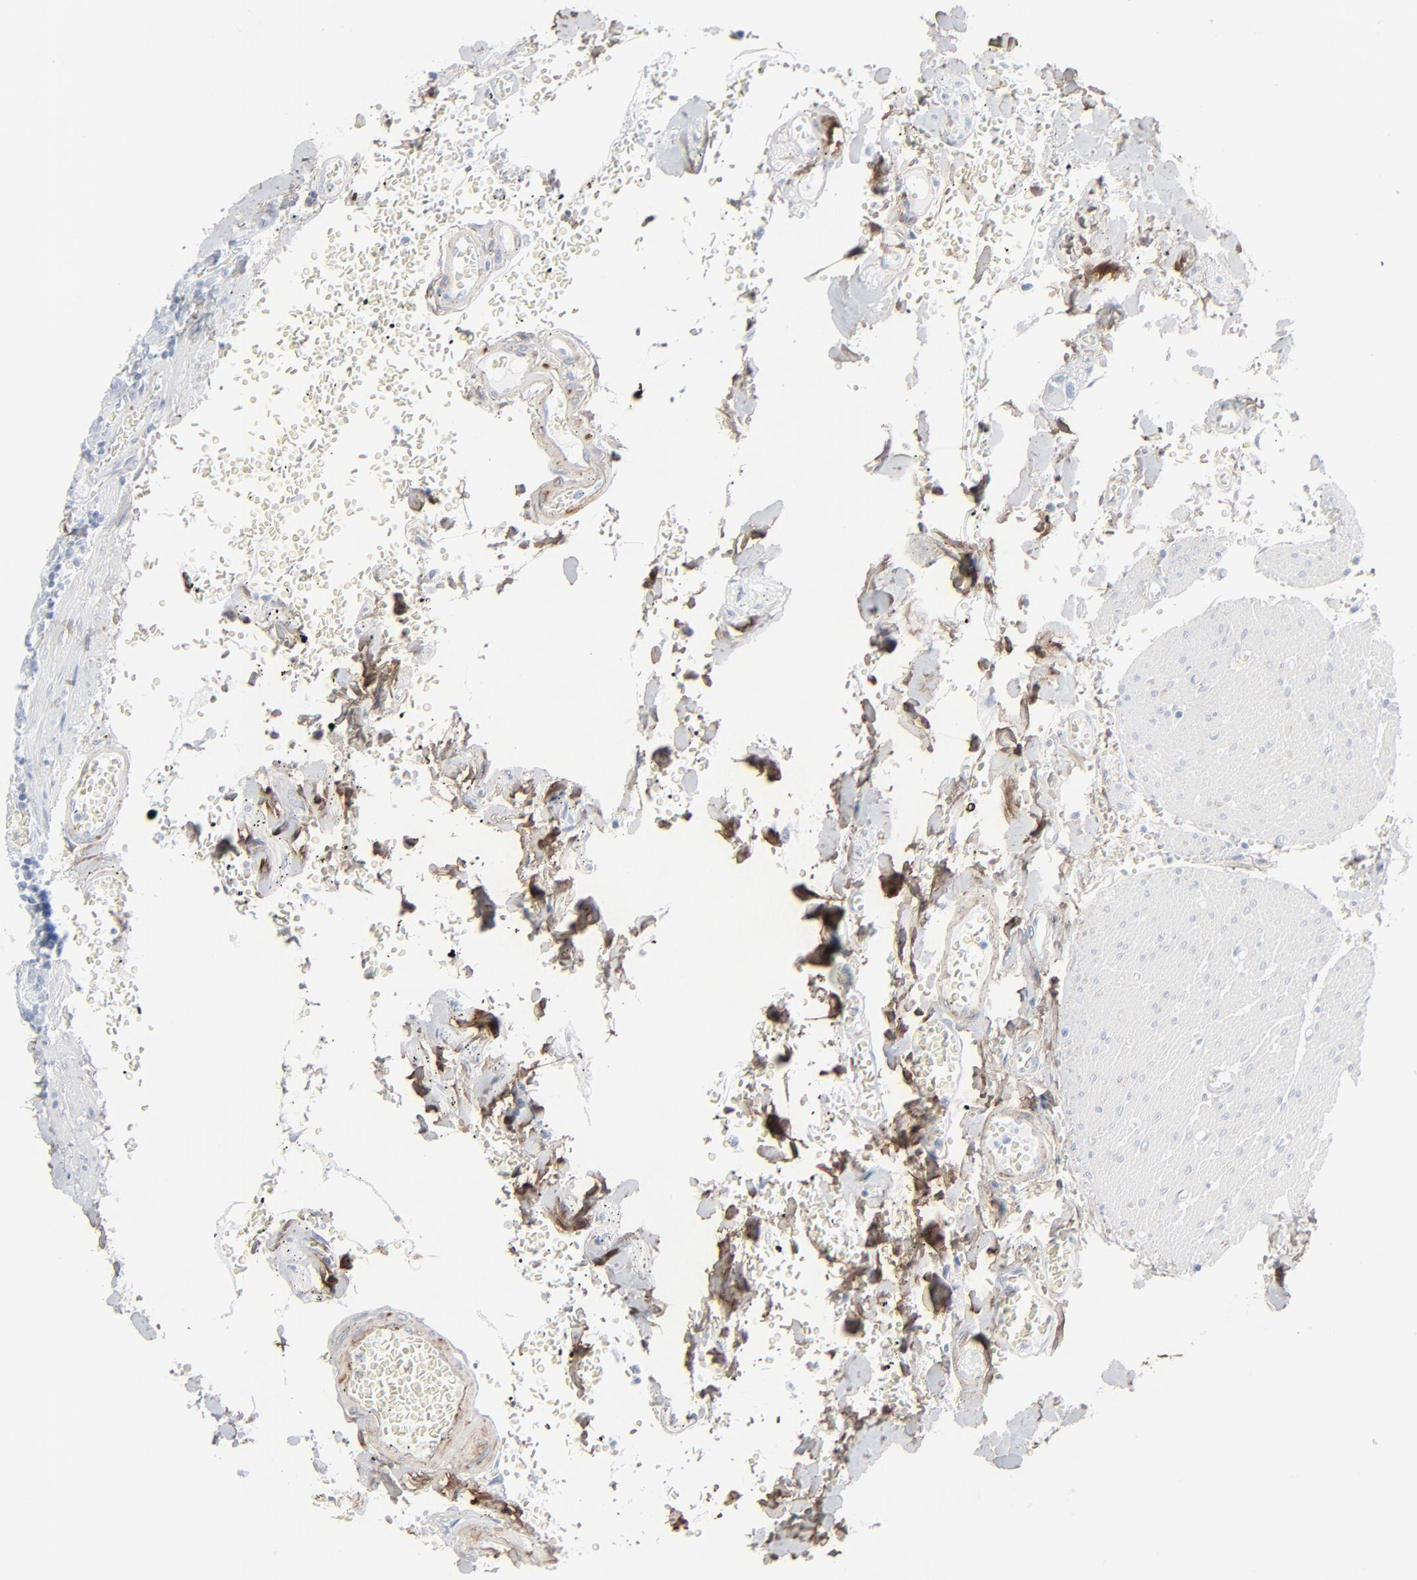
{"staining": {"intensity": "negative", "quantity": "none", "location": "none"}, "tissue": "small intestine", "cell_type": "Glandular cells", "image_type": "normal", "snomed": [{"axis": "morphology", "description": "Normal tissue, NOS"}, {"axis": "topography", "description": "Small intestine"}], "caption": "This is an immunohistochemistry (IHC) photomicrograph of benign human small intestine. There is no expression in glandular cells.", "gene": "BGN", "patient": {"sex": "male", "age": 71}}